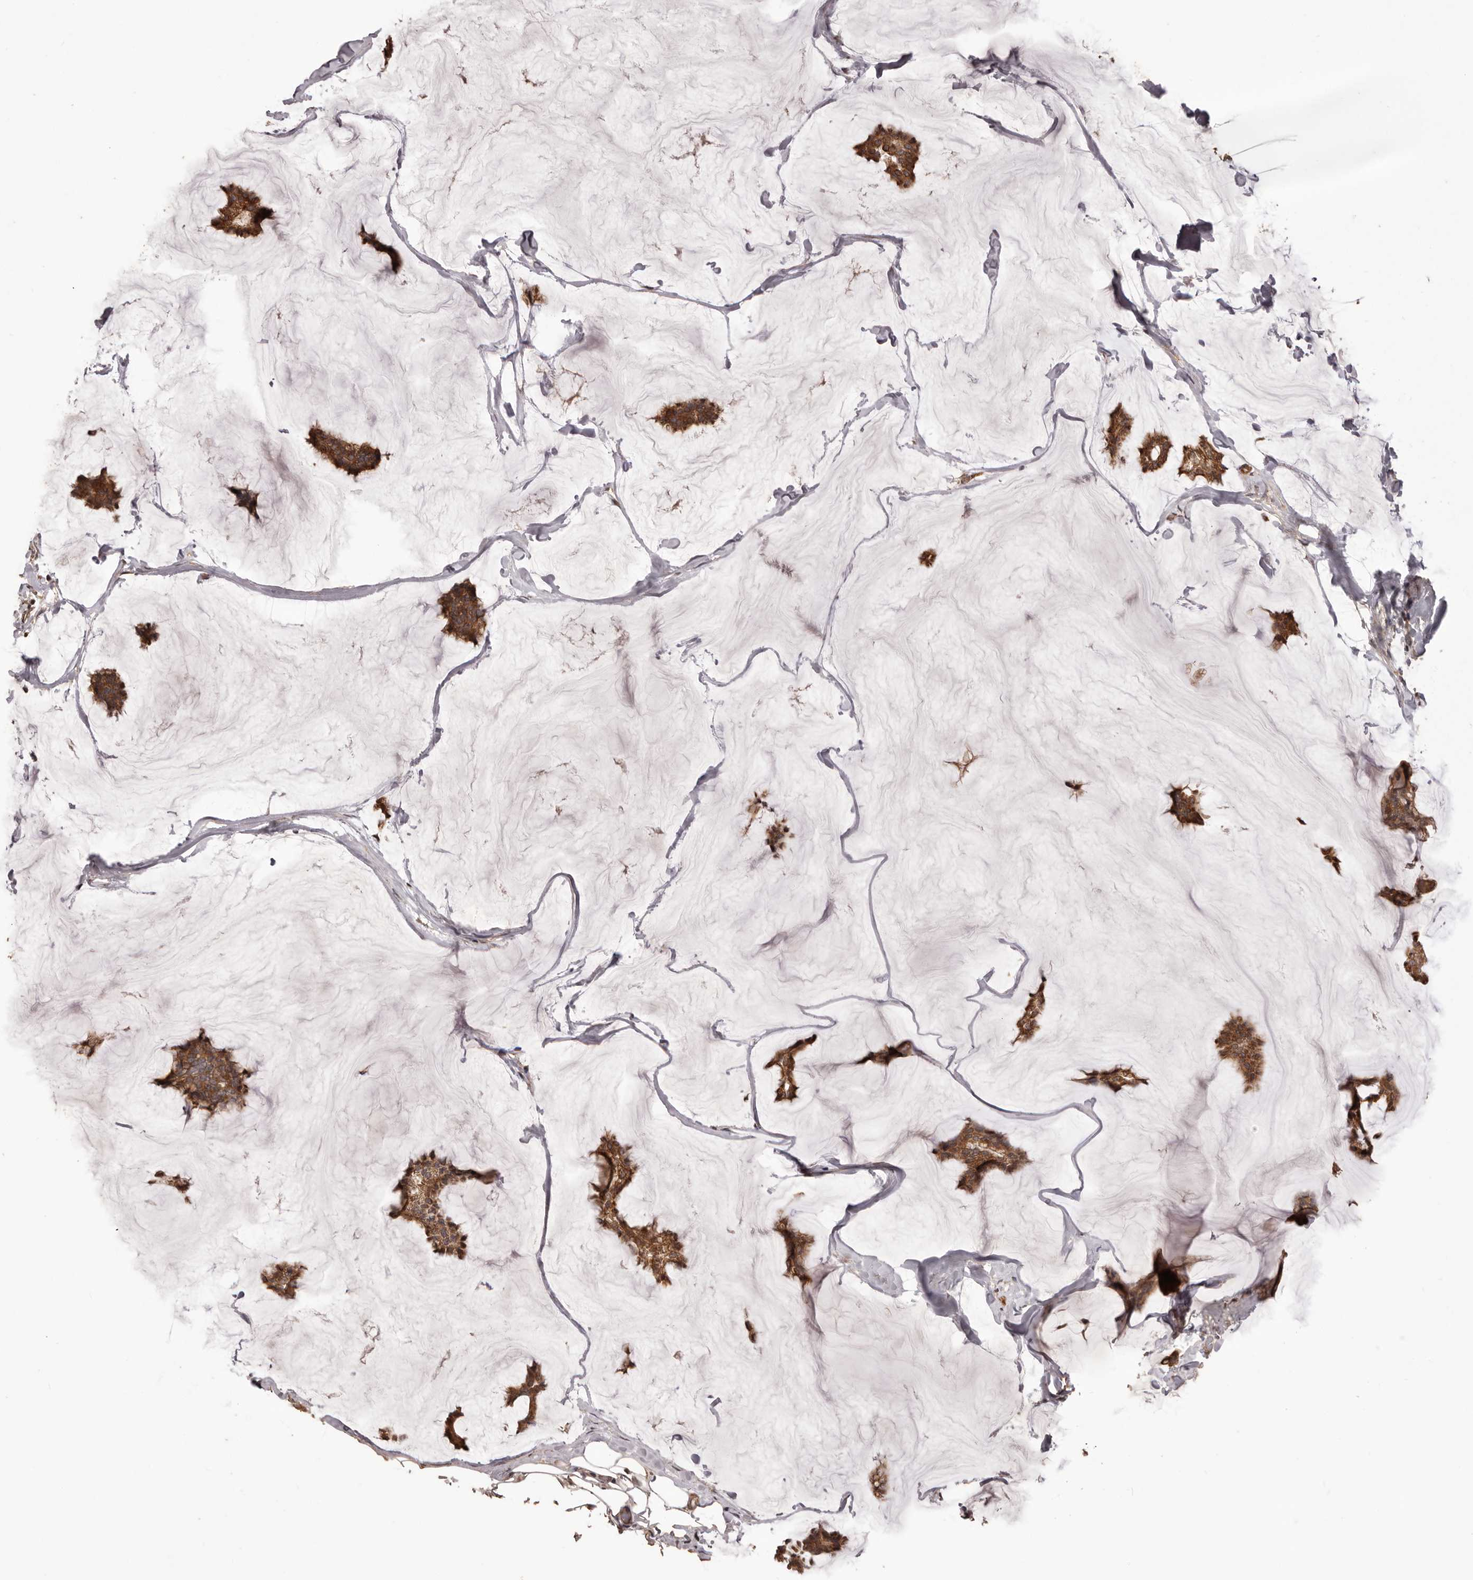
{"staining": {"intensity": "strong", "quantity": ">75%", "location": "cytoplasmic/membranous"}, "tissue": "breast cancer", "cell_type": "Tumor cells", "image_type": "cancer", "snomed": [{"axis": "morphology", "description": "Duct carcinoma"}, {"axis": "topography", "description": "Breast"}], "caption": "Breast intraductal carcinoma stained for a protein (brown) reveals strong cytoplasmic/membranous positive positivity in approximately >75% of tumor cells.", "gene": "QRSL1", "patient": {"sex": "female", "age": 93}}